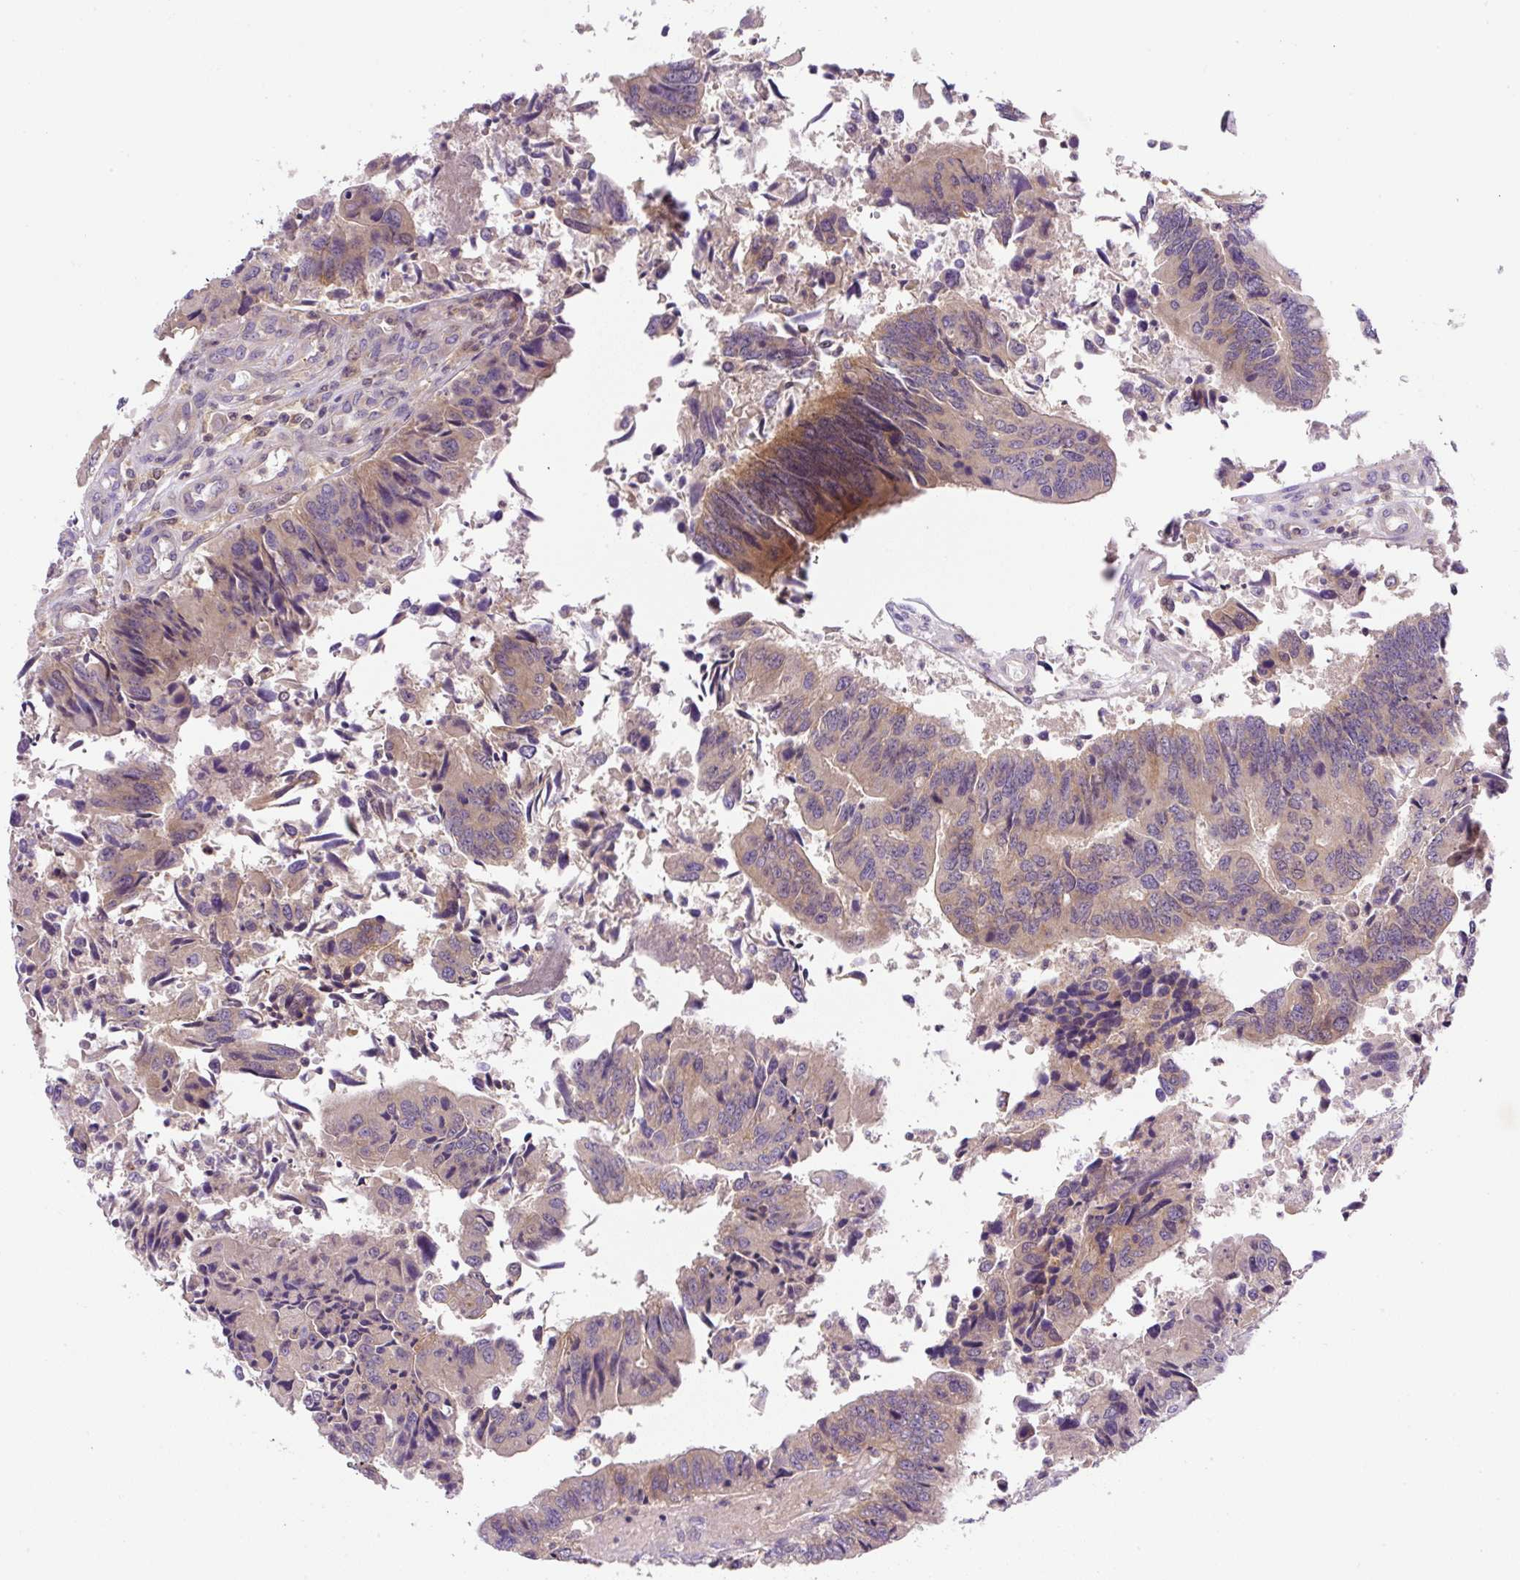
{"staining": {"intensity": "weak", "quantity": ">75%", "location": "cytoplasmic/membranous"}, "tissue": "colorectal cancer", "cell_type": "Tumor cells", "image_type": "cancer", "snomed": [{"axis": "morphology", "description": "Adenocarcinoma, NOS"}, {"axis": "topography", "description": "Colon"}], "caption": "High-power microscopy captured an immunohistochemistry (IHC) histopathology image of colorectal cancer (adenocarcinoma), revealing weak cytoplasmic/membranous positivity in approximately >75% of tumor cells. The staining was performed using DAB (3,3'-diaminobenzidine), with brown indicating positive protein expression. Nuclei are stained blue with hematoxylin.", "gene": "CCDC28A", "patient": {"sex": "female", "age": 67}}